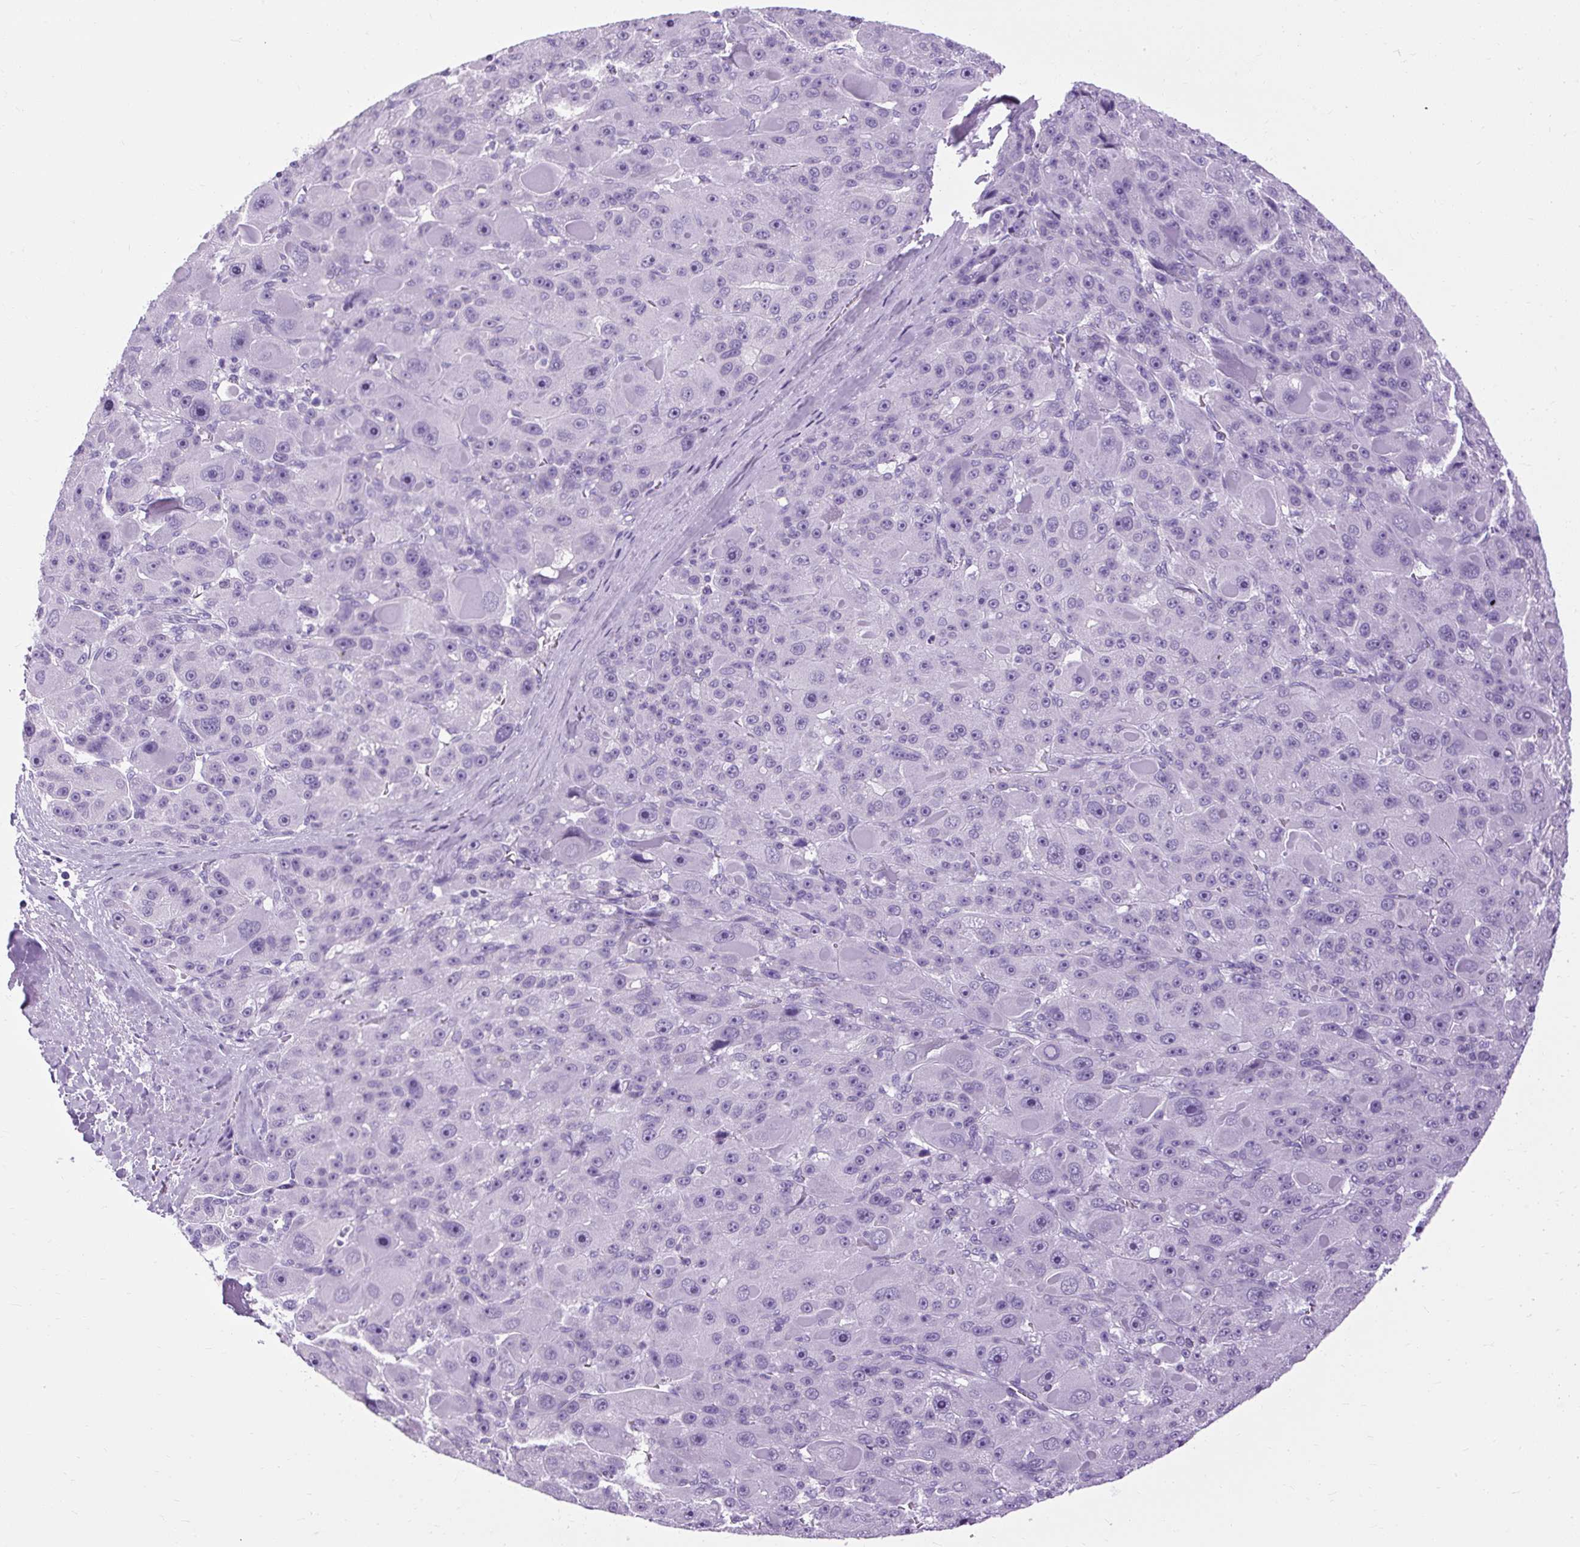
{"staining": {"intensity": "negative", "quantity": "none", "location": "none"}, "tissue": "liver cancer", "cell_type": "Tumor cells", "image_type": "cancer", "snomed": [{"axis": "morphology", "description": "Carcinoma, Hepatocellular, NOS"}, {"axis": "topography", "description": "Liver"}], "caption": "The histopathology image exhibits no significant positivity in tumor cells of liver cancer (hepatocellular carcinoma).", "gene": "B3GNT4", "patient": {"sex": "male", "age": 76}}